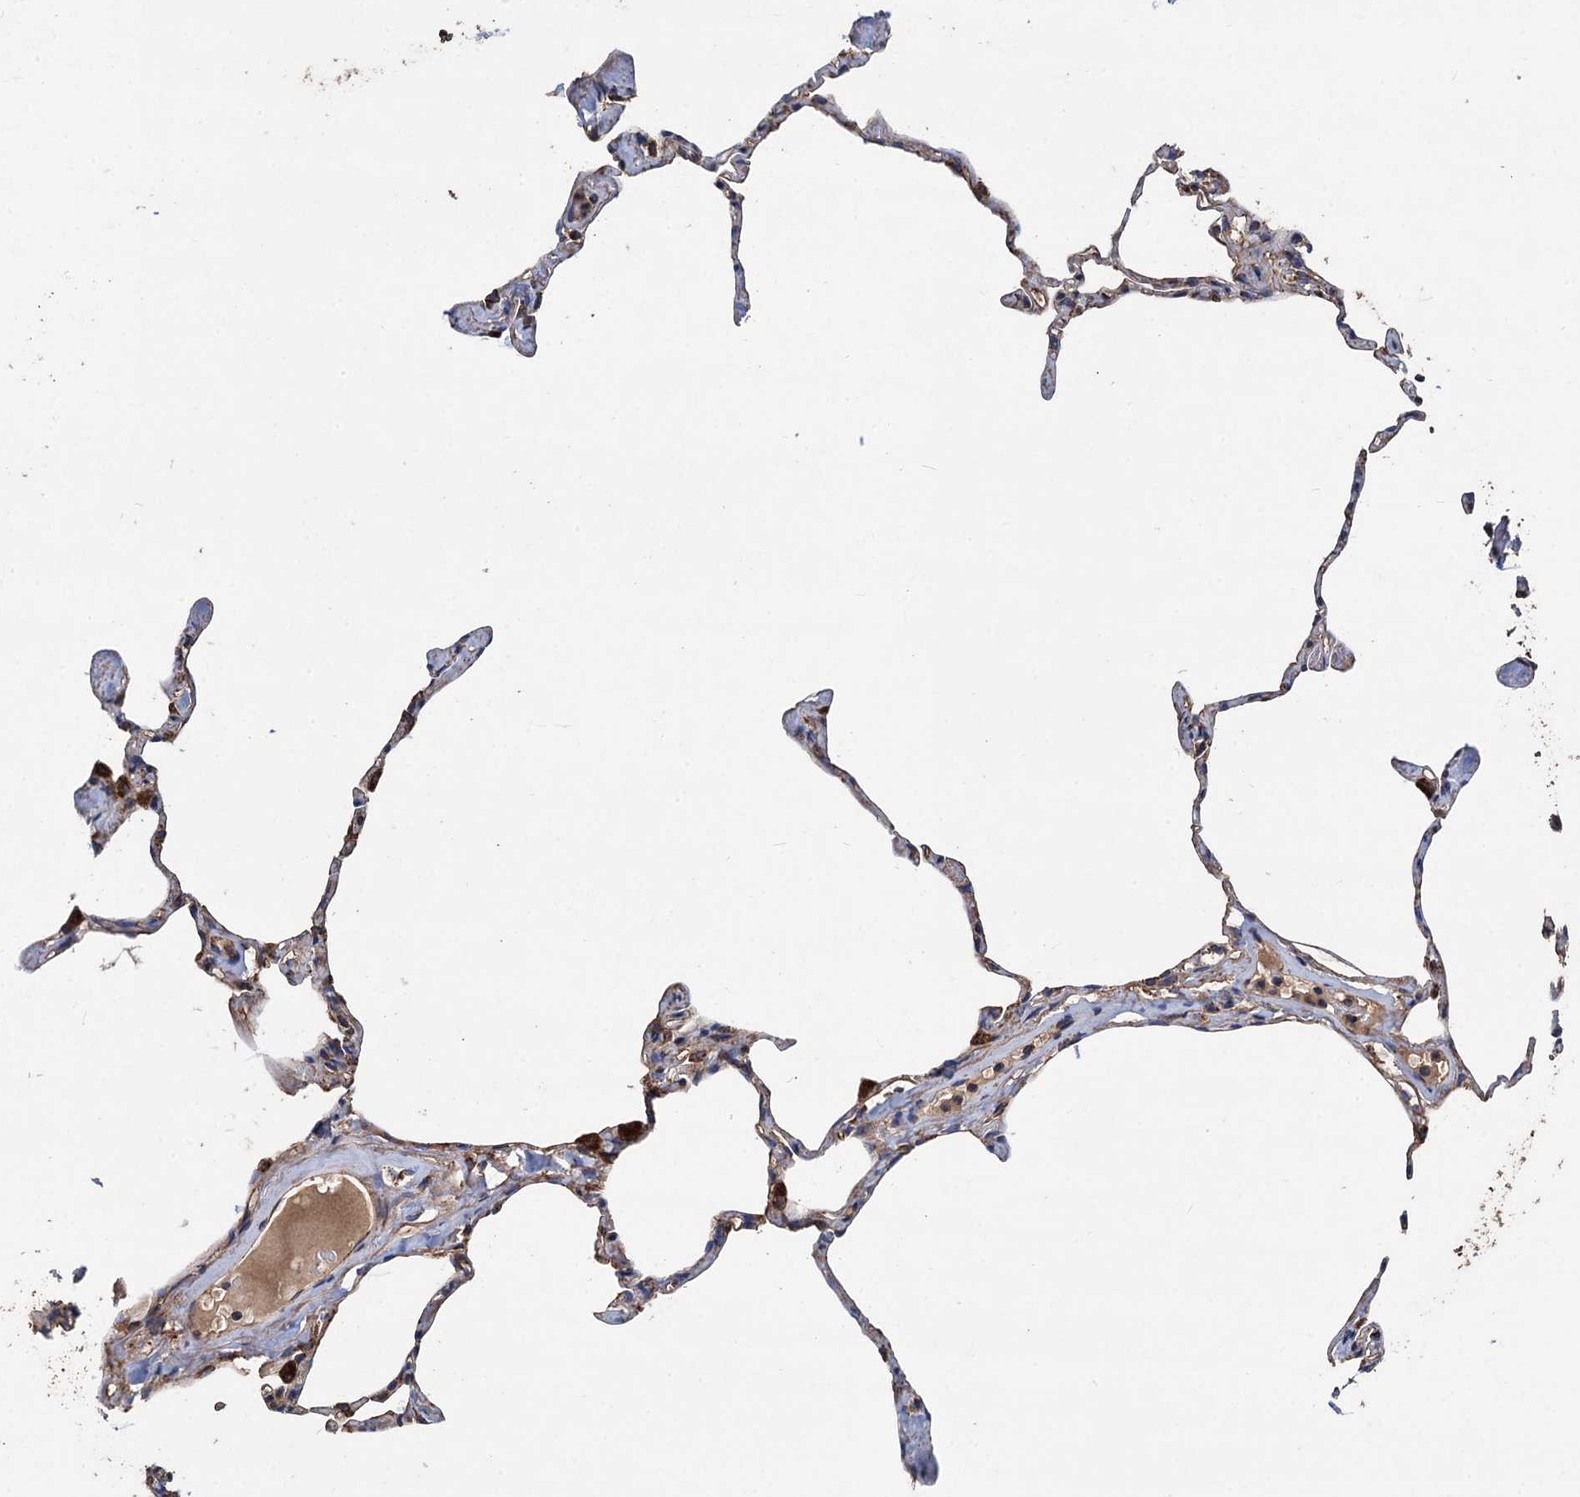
{"staining": {"intensity": "moderate", "quantity": ">75%", "location": "cytoplasmic/membranous"}, "tissue": "lung", "cell_type": "Alveolar cells", "image_type": "normal", "snomed": [{"axis": "morphology", "description": "Normal tissue, NOS"}, {"axis": "topography", "description": "Lung"}], "caption": "IHC staining of unremarkable lung, which reveals medium levels of moderate cytoplasmic/membranous positivity in approximately >75% of alveolar cells indicating moderate cytoplasmic/membranous protein expression. The staining was performed using DAB (brown) for protein detection and nuclei were counterstained in hematoxylin (blue).", "gene": "DGLUCY", "patient": {"sex": "male", "age": 65}}